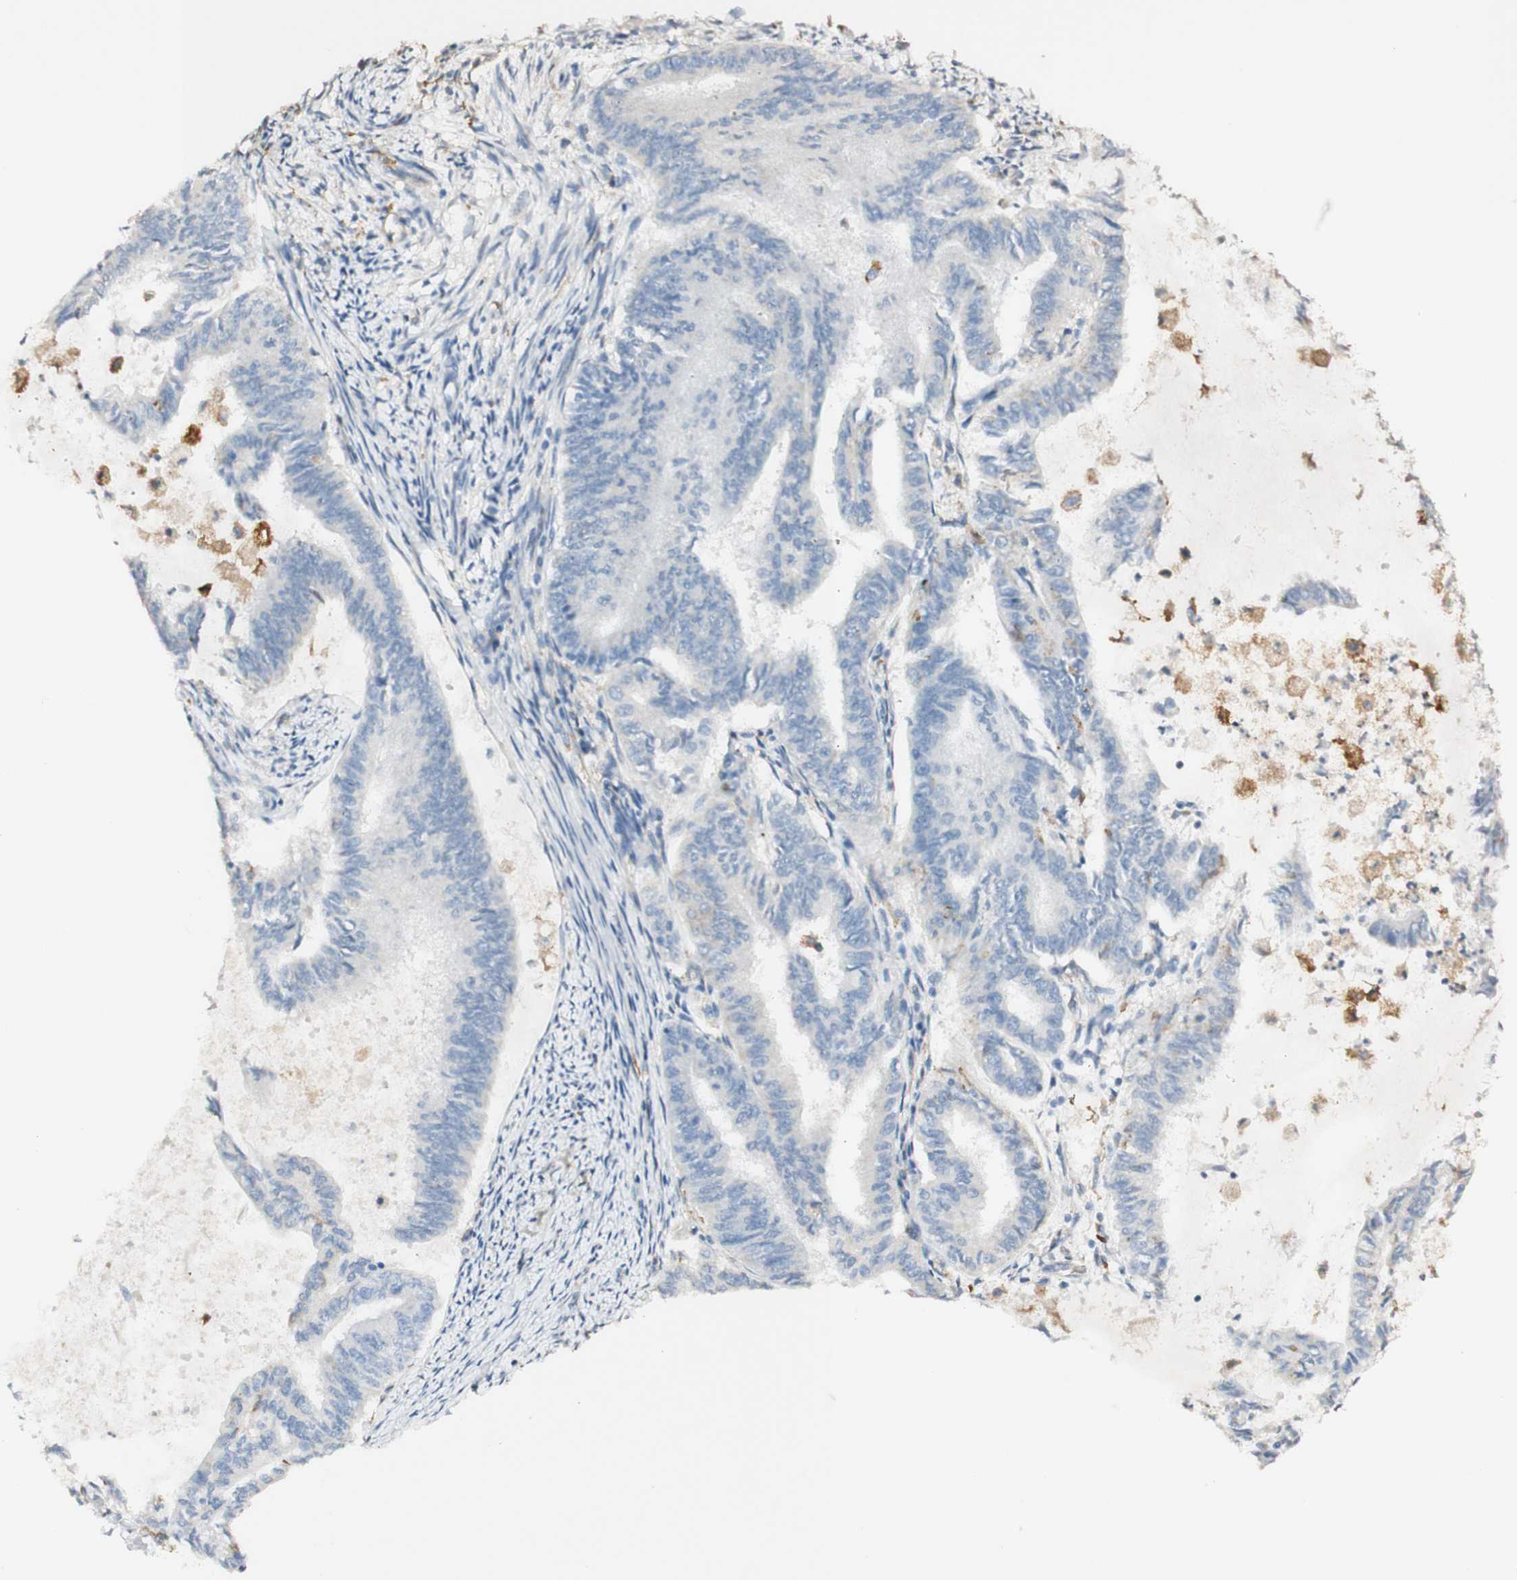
{"staining": {"intensity": "negative", "quantity": "none", "location": "none"}, "tissue": "endometrial cancer", "cell_type": "Tumor cells", "image_type": "cancer", "snomed": [{"axis": "morphology", "description": "Adenocarcinoma, NOS"}, {"axis": "topography", "description": "Endometrium"}], "caption": "Endometrial adenocarcinoma stained for a protein using immunohistochemistry reveals no staining tumor cells.", "gene": "FCGRT", "patient": {"sex": "female", "age": 86}}